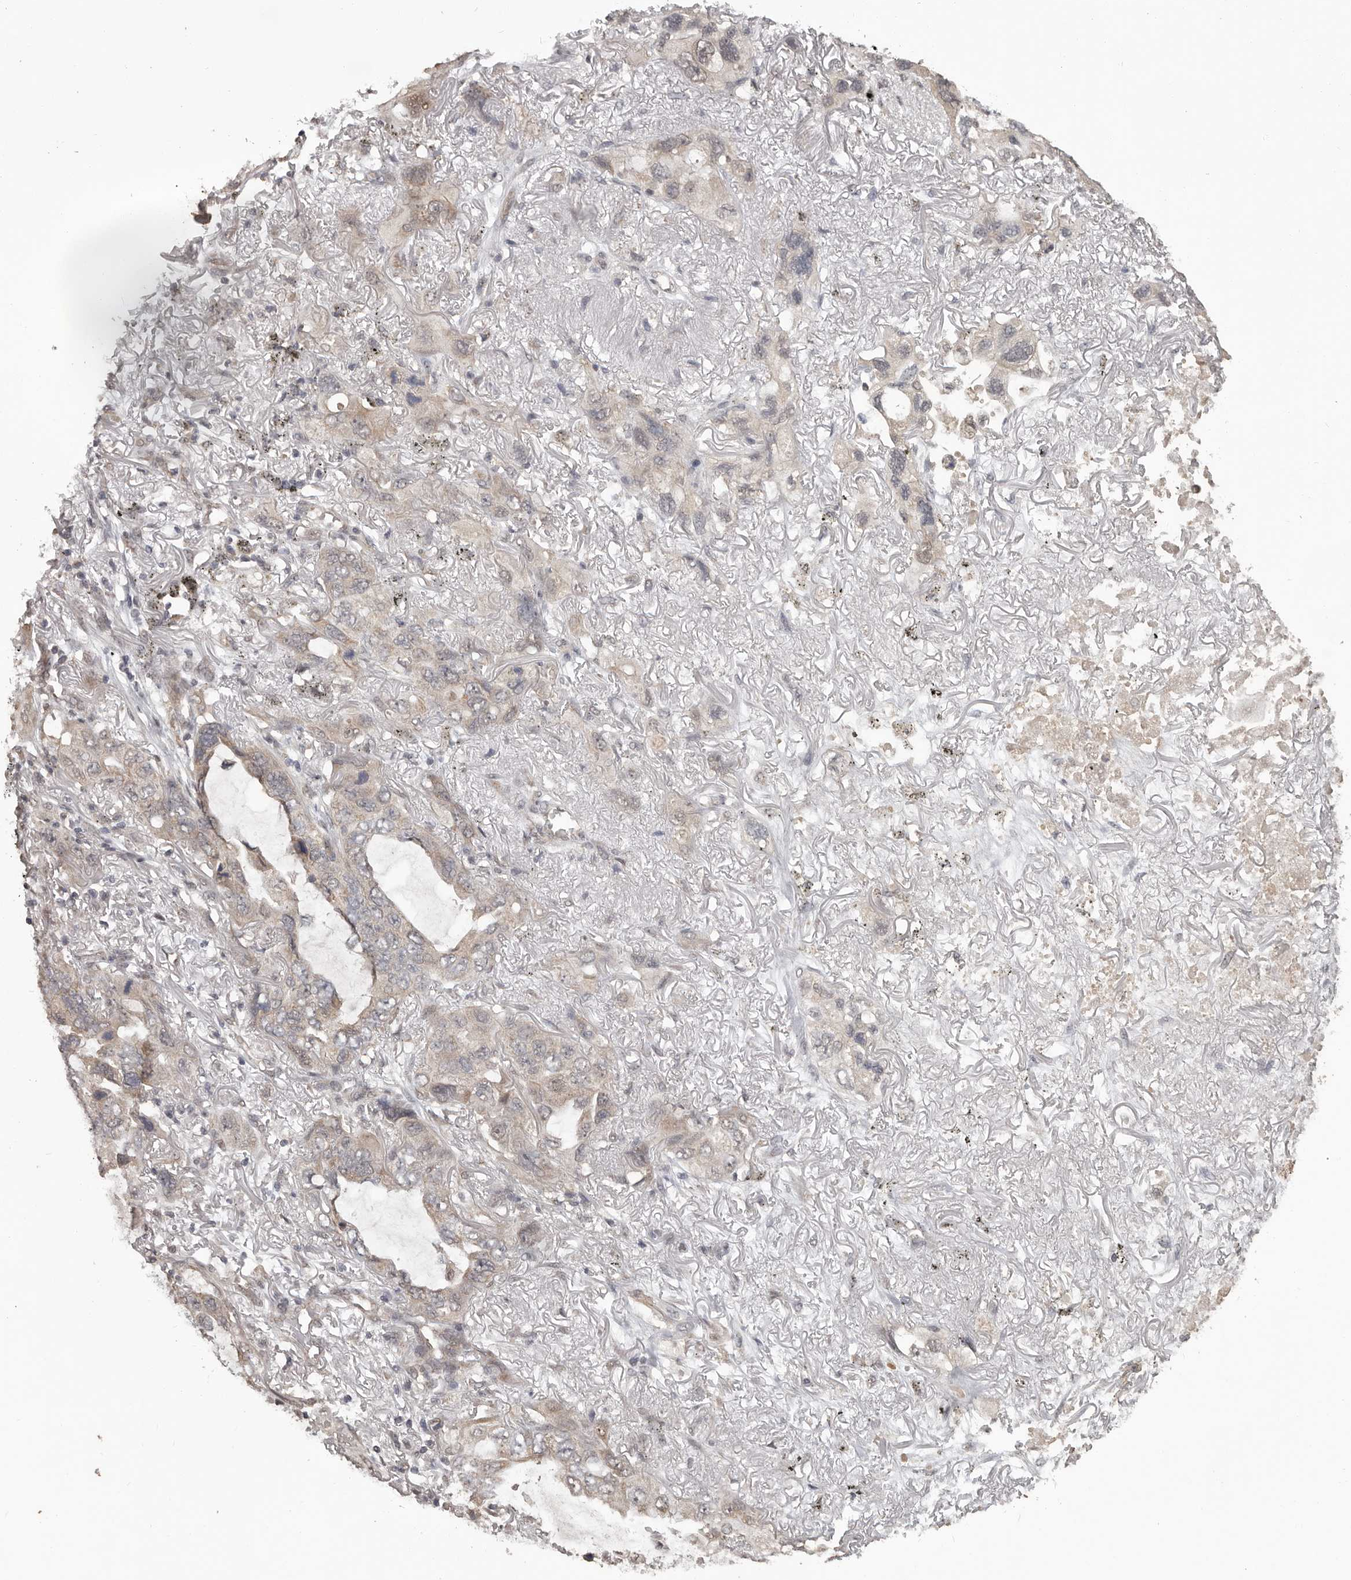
{"staining": {"intensity": "weak", "quantity": "25%-75%", "location": "cytoplasmic/membranous,nuclear"}, "tissue": "lung cancer", "cell_type": "Tumor cells", "image_type": "cancer", "snomed": [{"axis": "morphology", "description": "Squamous cell carcinoma, NOS"}, {"axis": "topography", "description": "Lung"}], "caption": "Weak cytoplasmic/membranous and nuclear positivity is seen in about 25%-75% of tumor cells in squamous cell carcinoma (lung). The staining is performed using DAB (3,3'-diaminobenzidine) brown chromogen to label protein expression. The nuclei are counter-stained blue using hematoxylin.", "gene": "ZFP14", "patient": {"sex": "female", "age": 73}}